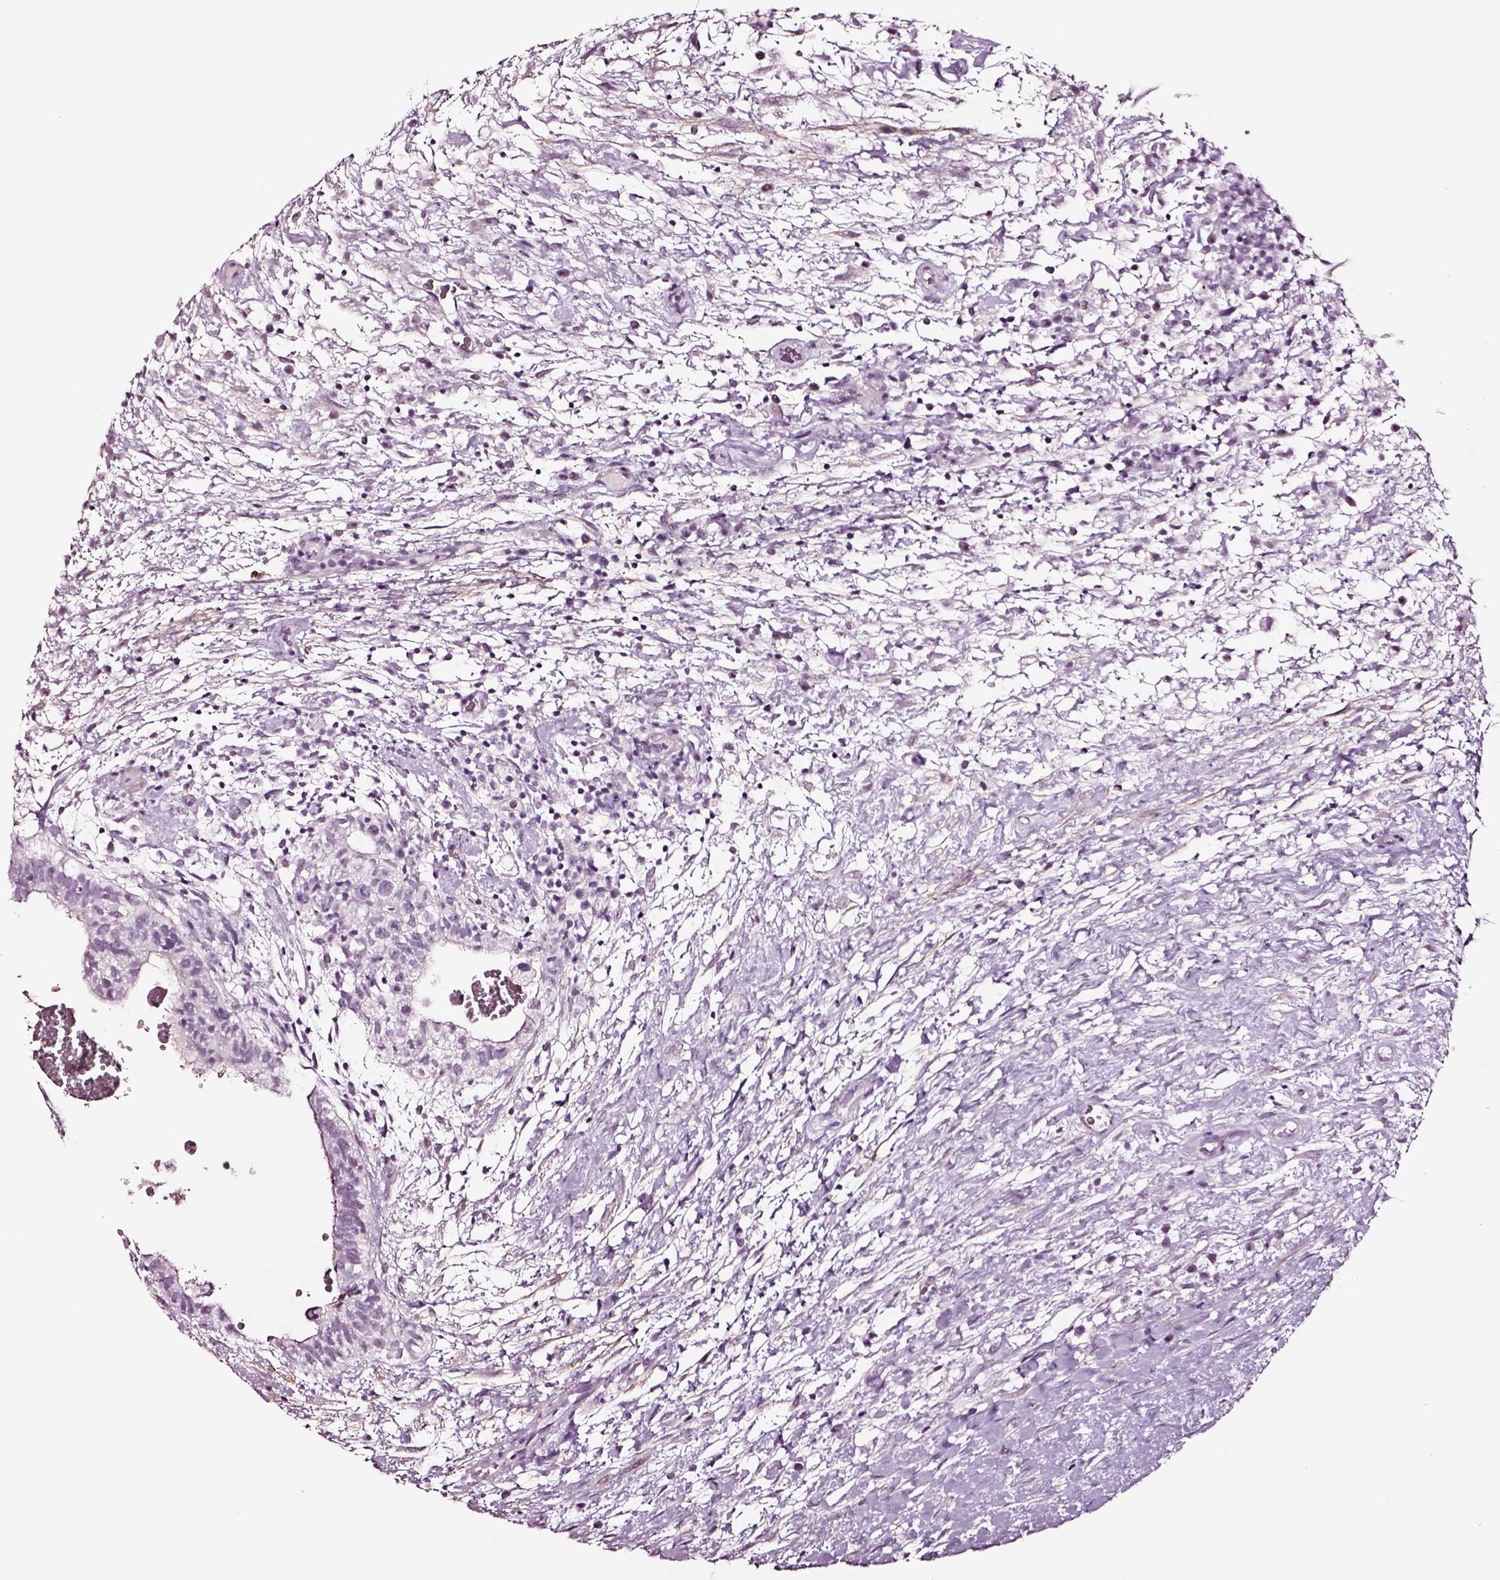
{"staining": {"intensity": "negative", "quantity": "none", "location": "none"}, "tissue": "testis cancer", "cell_type": "Tumor cells", "image_type": "cancer", "snomed": [{"axis": "morphology", "description": "Normal tissue, NOS"}, {"axis": "morphology", "description": "Carcinoma, Embryonal, NOS"}, {"axis": "topography", "description": "Testis"}], "caption": "Testis cancer was stained to show a protein in brown. There is no significant staining in tumor cells.", "gene": "SOX10", "patient": {"sex": "male", "age": 32}}